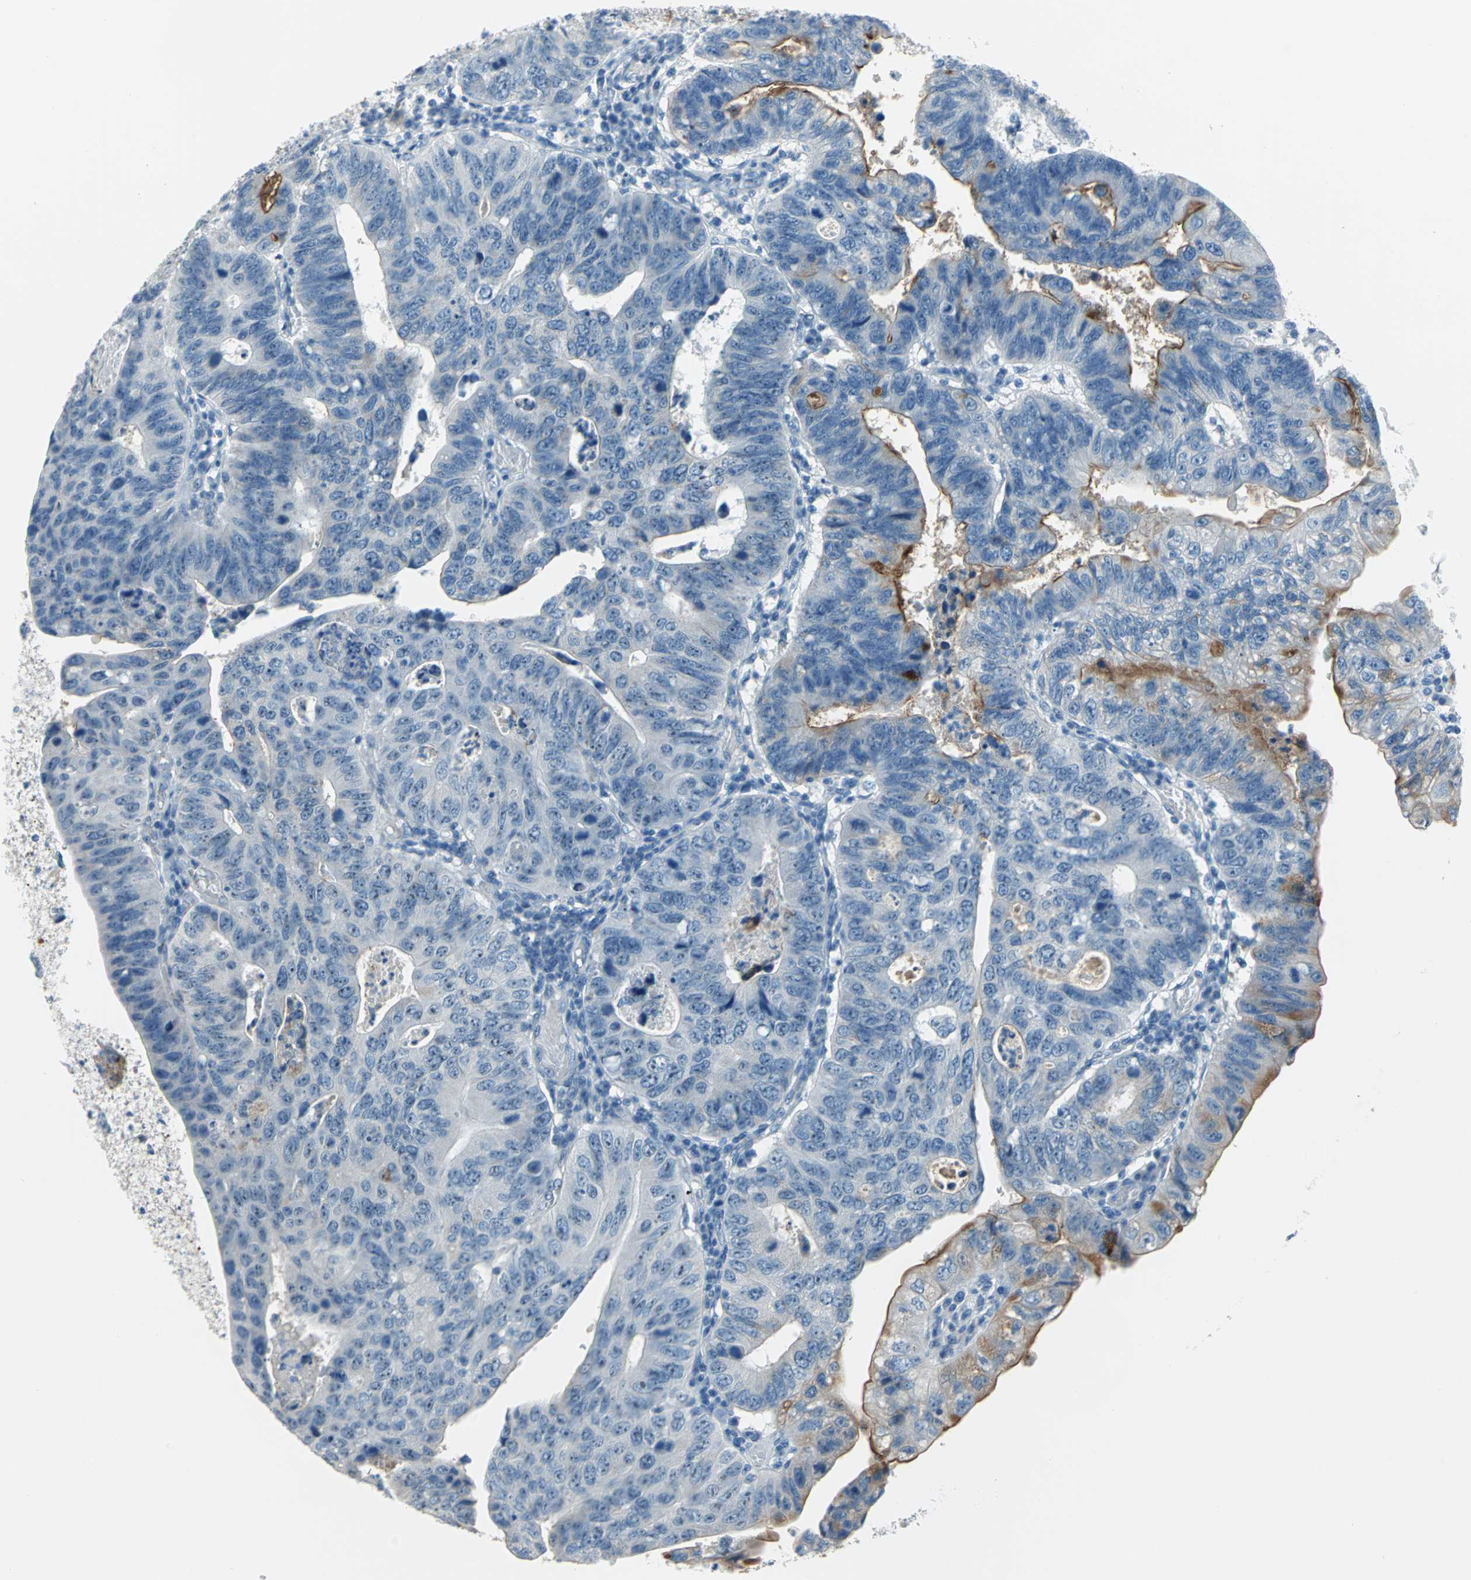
{"staining": {"intensity": "moderate", "quantity": "25%-75%", "location": "cytoplasmic/membranous"}, "tissue": "stomach cancer", "cell_type": "Tumor cells", "image_type": "cancer", "snomed": [{"axis": "morphology", "description": "Adenocarcinoma, NOS"}, {"axis": "topography", "description": "Stomach"}], "caption": "Adenocarcinoma (stomach) stained for a protein (brown) exhibits moderate cytoplasmic/membranous positive staining in approximately 25%-75% of tumor cells.", "gene": "MUC4", "patient": {"sex": "male", "age": 59}}